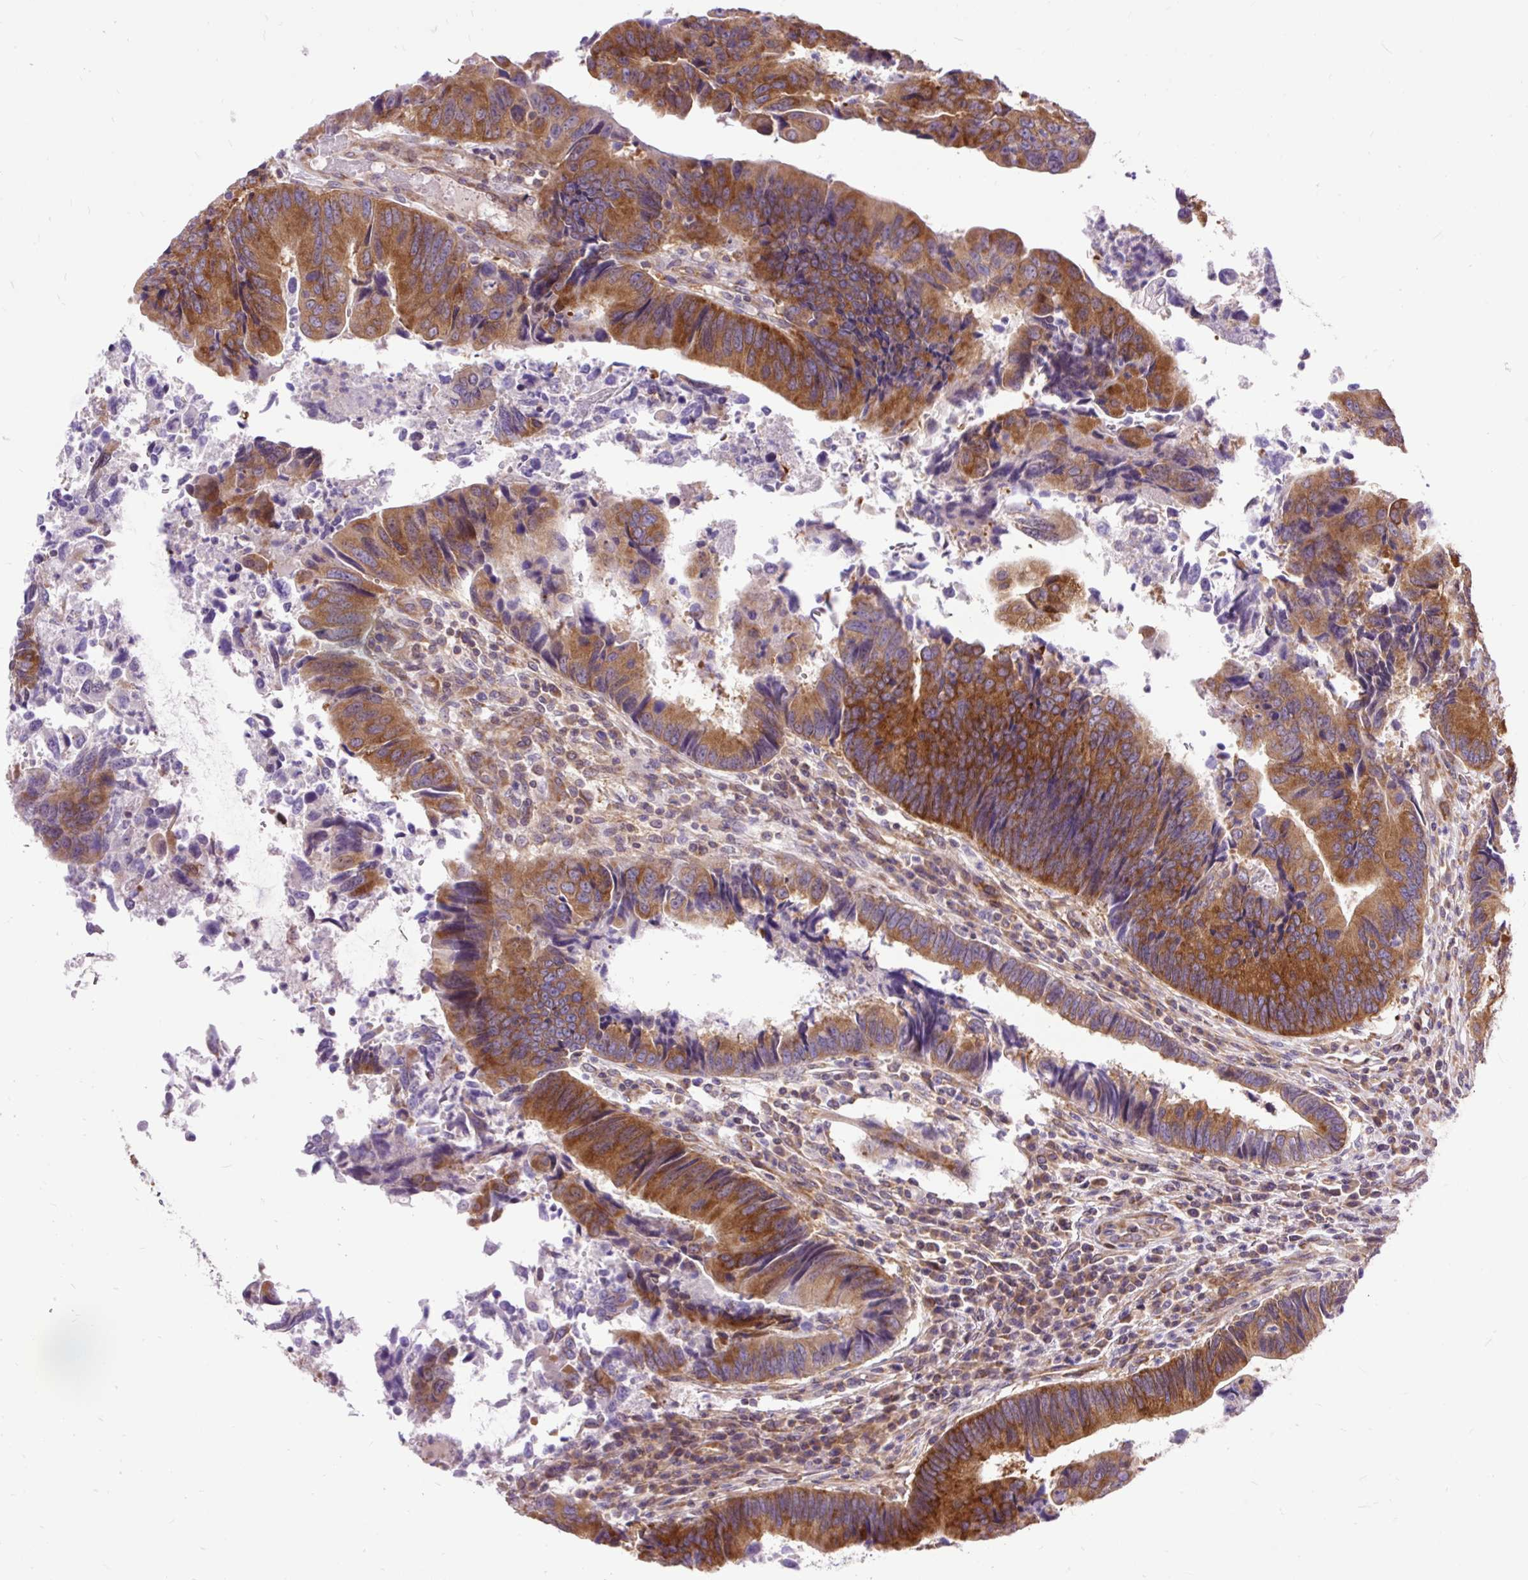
{"staining": {"intensity": "strong", "quantity": ">75%", "location": "cytoplasmic/membranous"}, "tissue": "colorectal cancer", "cell_type": "Tumor cells", "image_type": "cancer", "snomed": [{"axis": "morphology", "description": "Adenocarcinoma, NOS"}, {"axis": "topography", "description": "Colon"}], "caption": "Immunohistochemistry image of adenocarcinoma (colorectal) stained for a protein (brown), which shows high levels of strong cytoplasmic/membranous positivity in about >75% of tumor cells.", "gene": "TRIM17", "patient": {"sex": "female", "age": 67}}